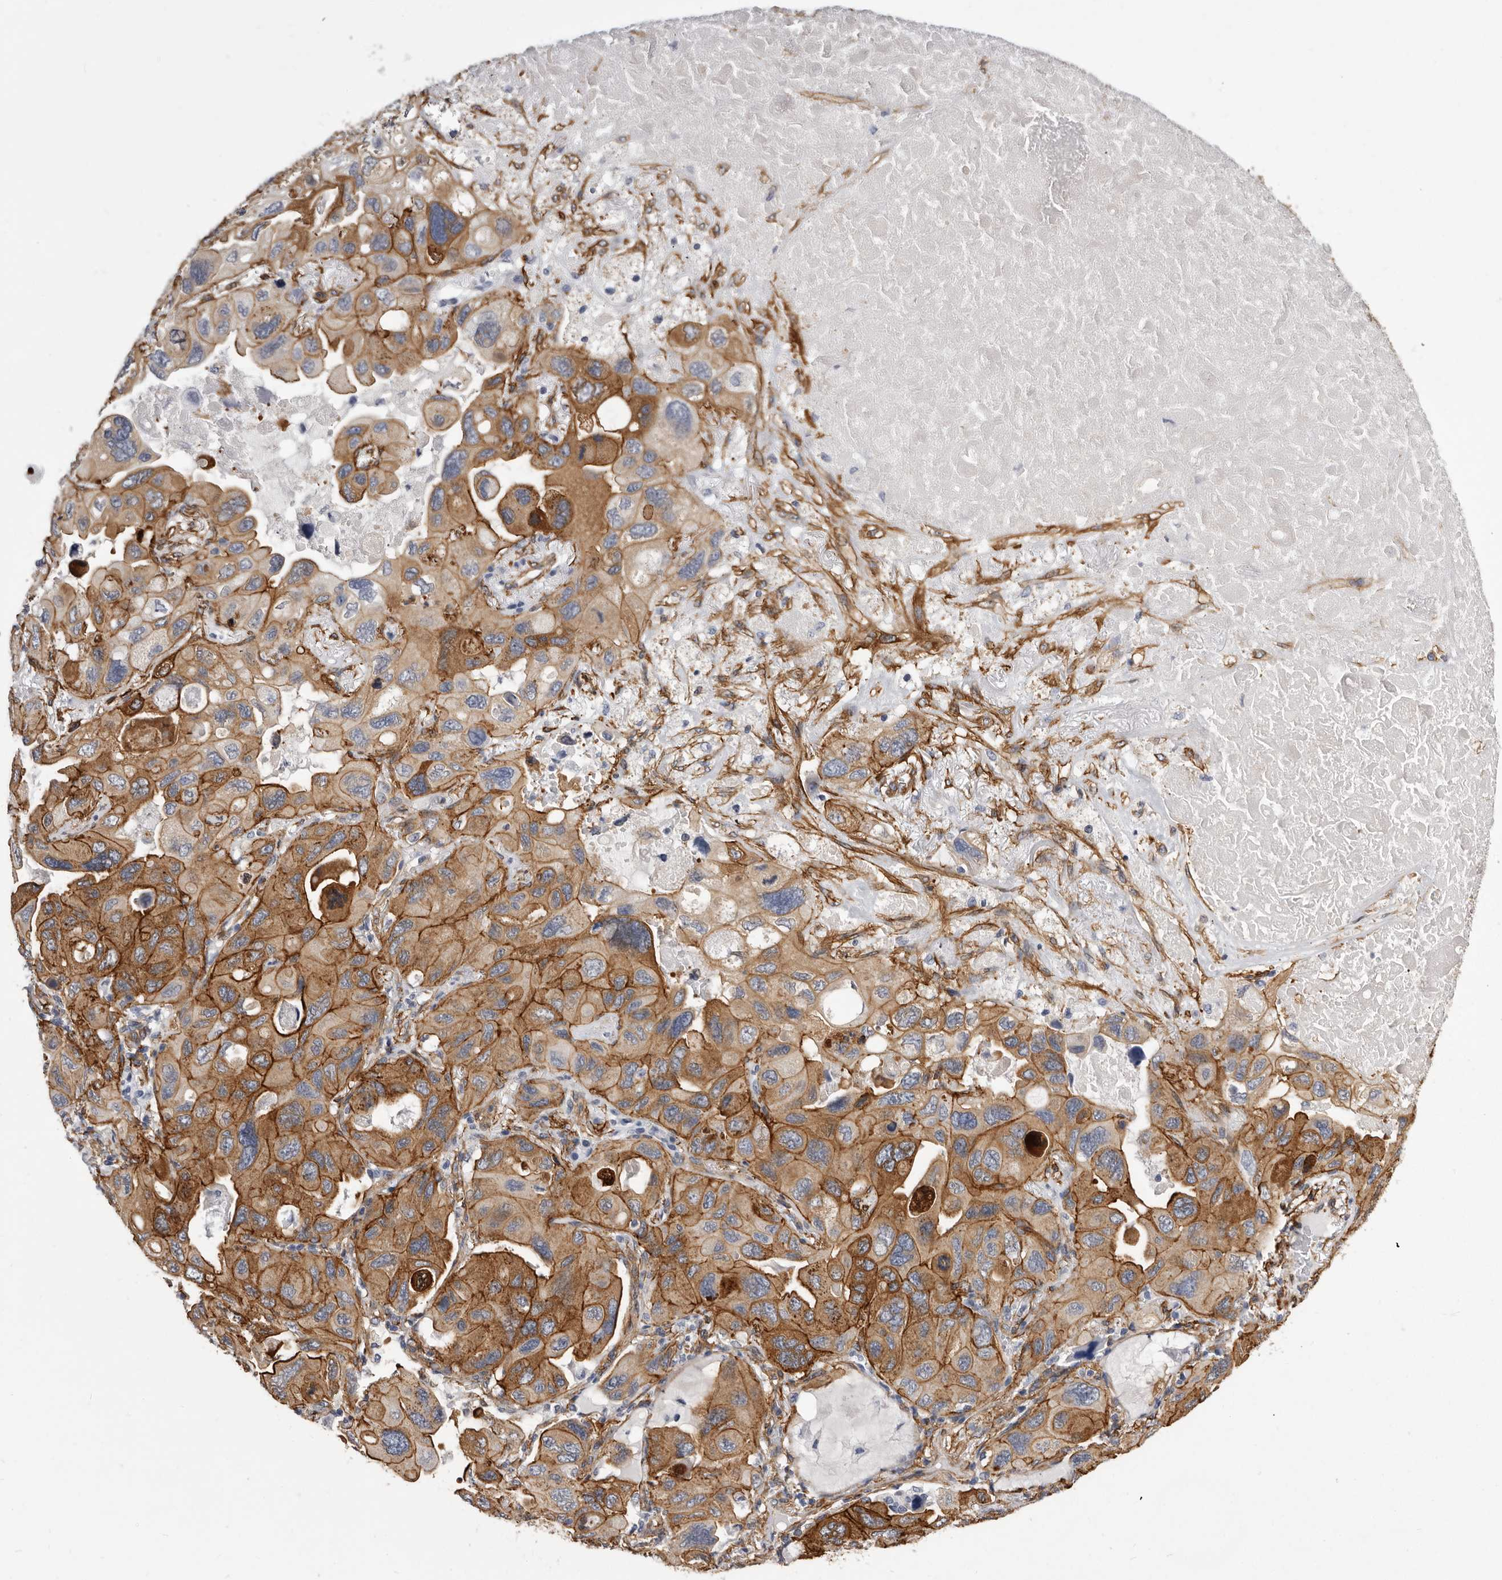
{"staining": {"intensity": "moderate", "quantity": ">75%", "location": "cytoplasmic/membranous"}, "tissue": "lung cancer", "cell_type": "Tumor cells", "image_type": "cancer", "snomed": [{"axis": "morphology", "description": "Squamous cell carcinoma, NOS"}, {"axis": "topography", "description": "Lung"}], "caption": "Immunohistochemical staining of lung squamous cell carcinoma displays moderate cytoplasmic/membranous protein staining in about >75% of tumor cells.", "gene": "ENAH", "patient": {"sex": "female", "age": 73}}